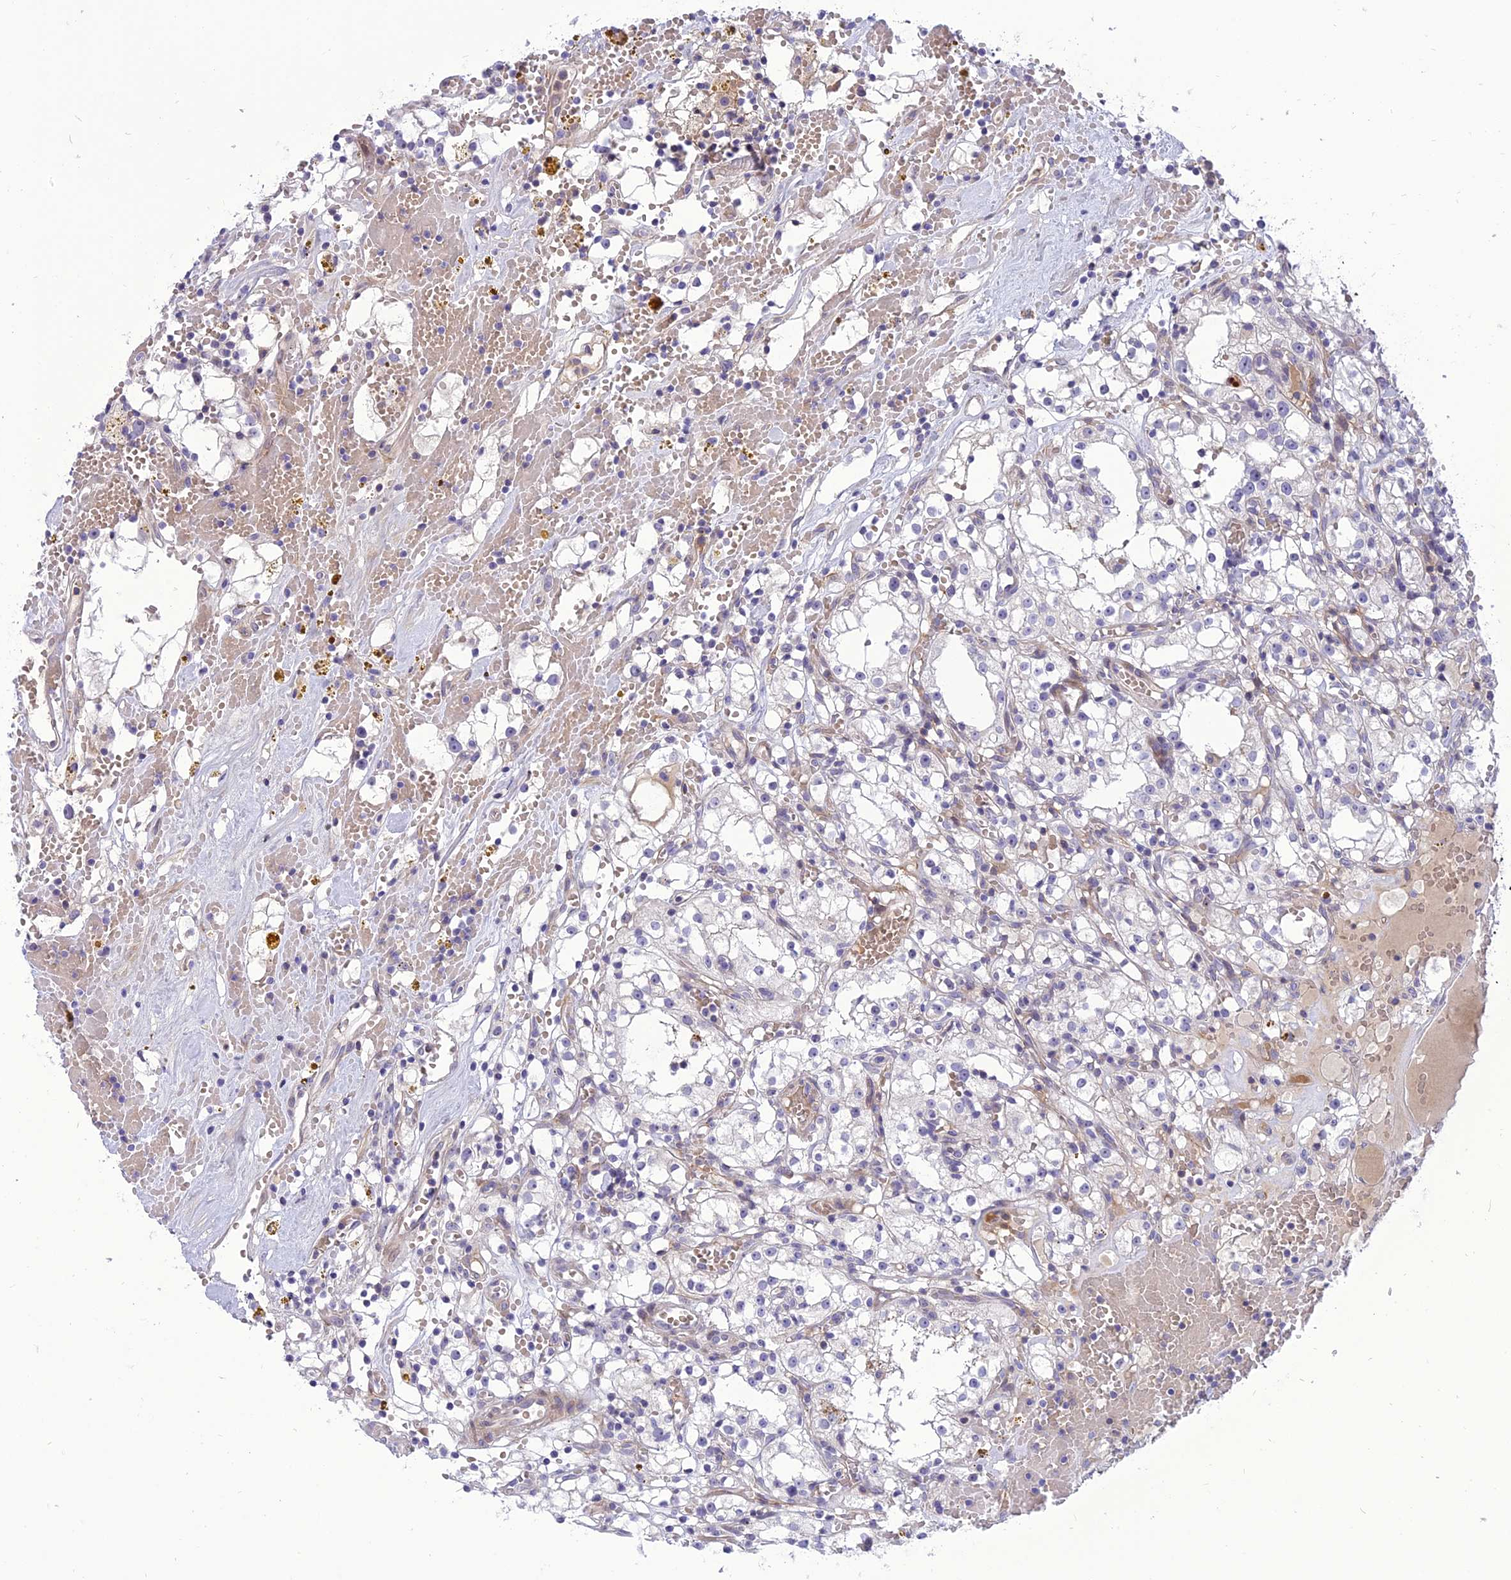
{"staining": {"intensity": "negative", "quantity": "none", "location": "none"}, "tissue": "renal cancer", "cell_type": "Tumor cells", "image_type": "cancer", "snomed": [{"axis": "morphology", "description": "Adenocarcinoma, NOS"}, {"axis": "topography", "description": "Kidney"}], "caption": "Immunohistochemistry micrograph of adenocarcinoma (renal) stained for a protein (brown), which shows no staining in tumor cells.", "gene": "MBD3L1", "patient": {"sex": "male", "age": 56}}